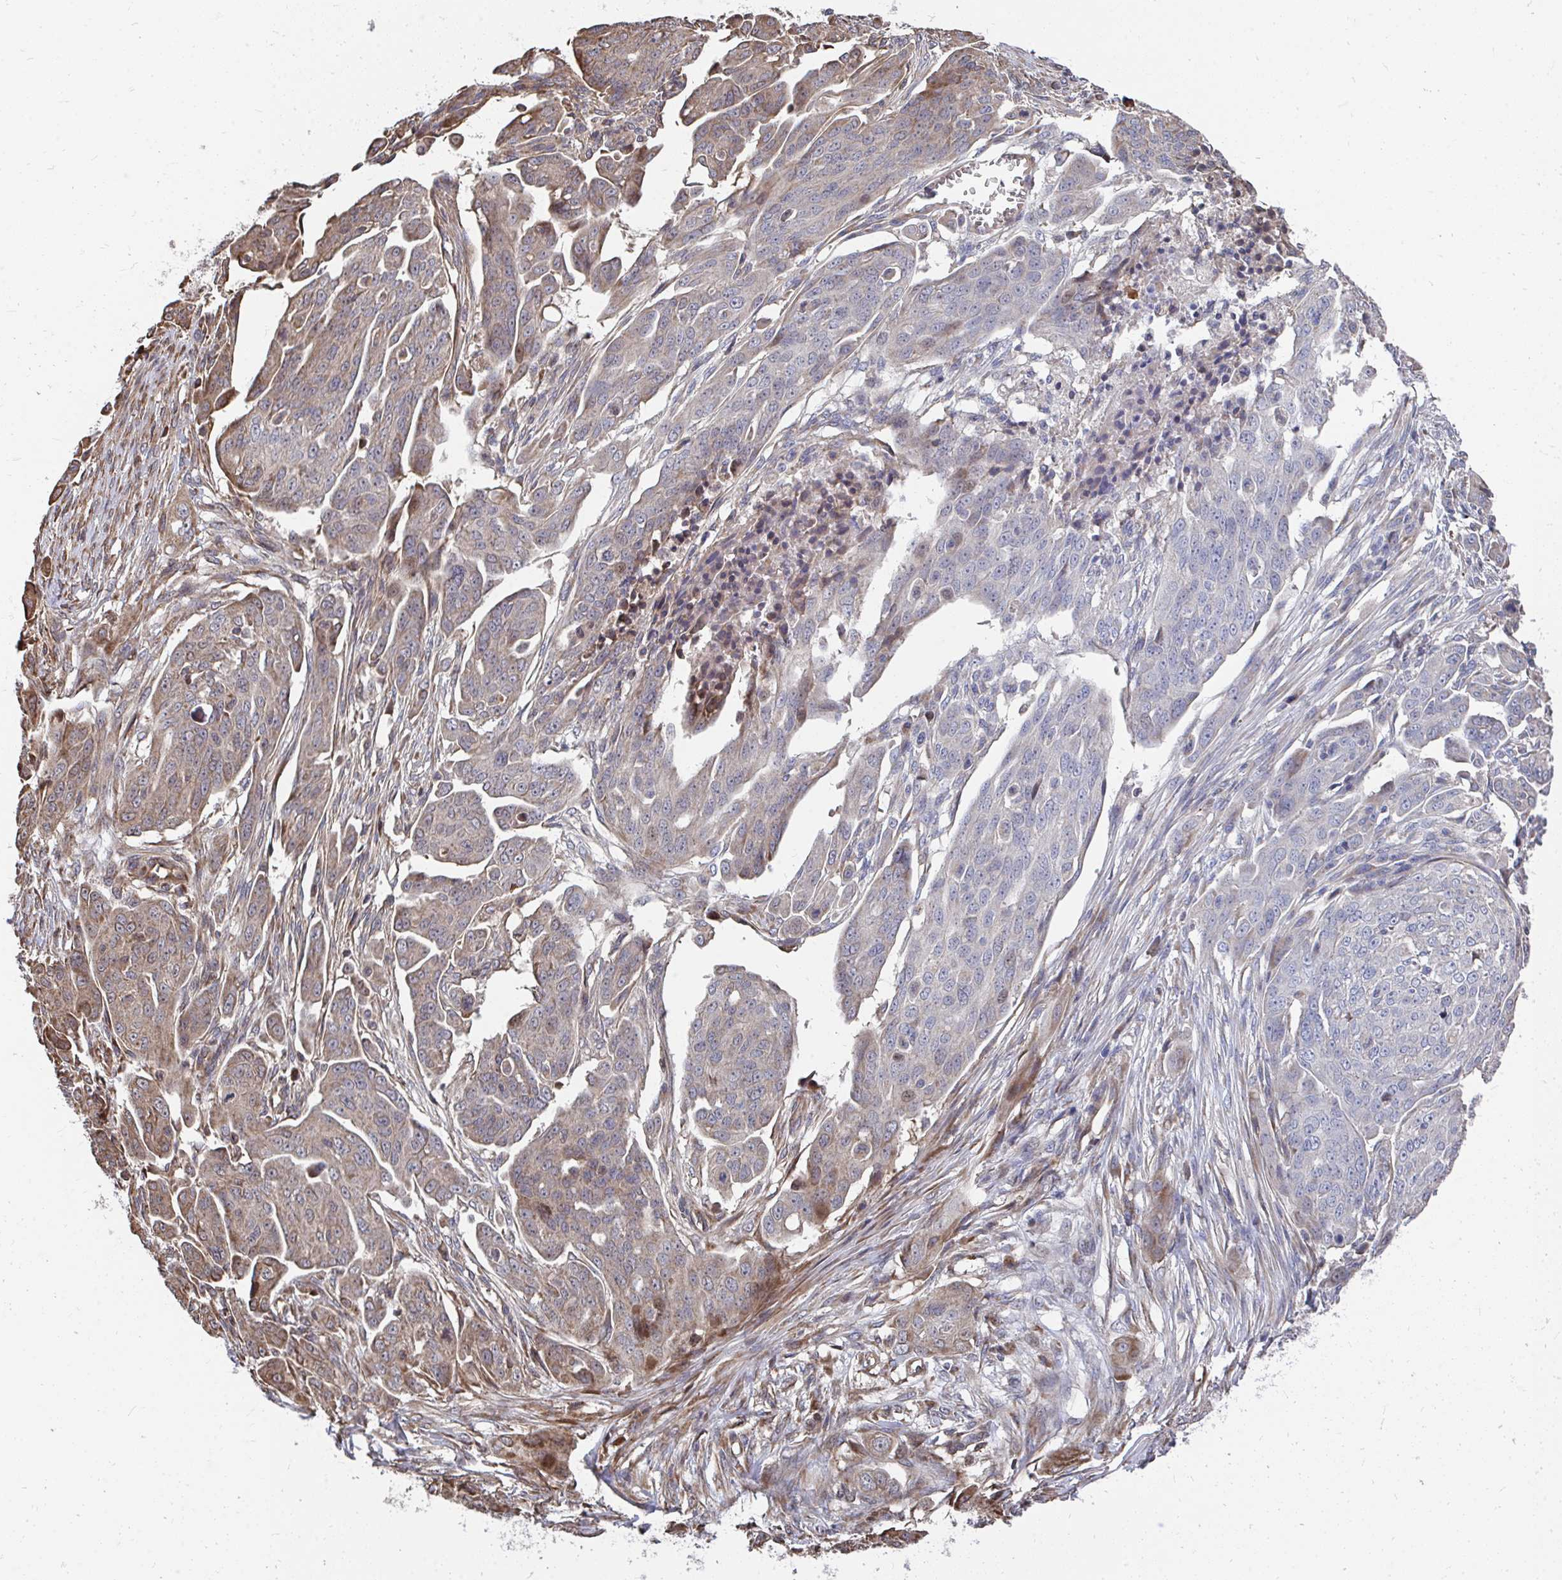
{"staining": {"intensity": "weak", "quantity": "<25%", "location": "cytoplasmic/membranous"}, "tissue": "ovarian cancer", "cell_type": "Tumor cells", "image_type": "cancer", "snomed": [{"axis": "morphology", "description": "Carcinoma, endometroid"}, {"axis": "topography", "description": "Ovary"}], "caption": "IHC photomicrograph of ovarian cancer (endometroid carcinoma) stained for a protein (brown), which demonstrates no expression in tumor cells. The staining is performed using DAB (3,3'-diaminobenzidine) brown chromogen with nuclei counter-stained in using hematoxylin.", "gene": "FAM89A", "patient": {"sex": "female", "age": 70}}